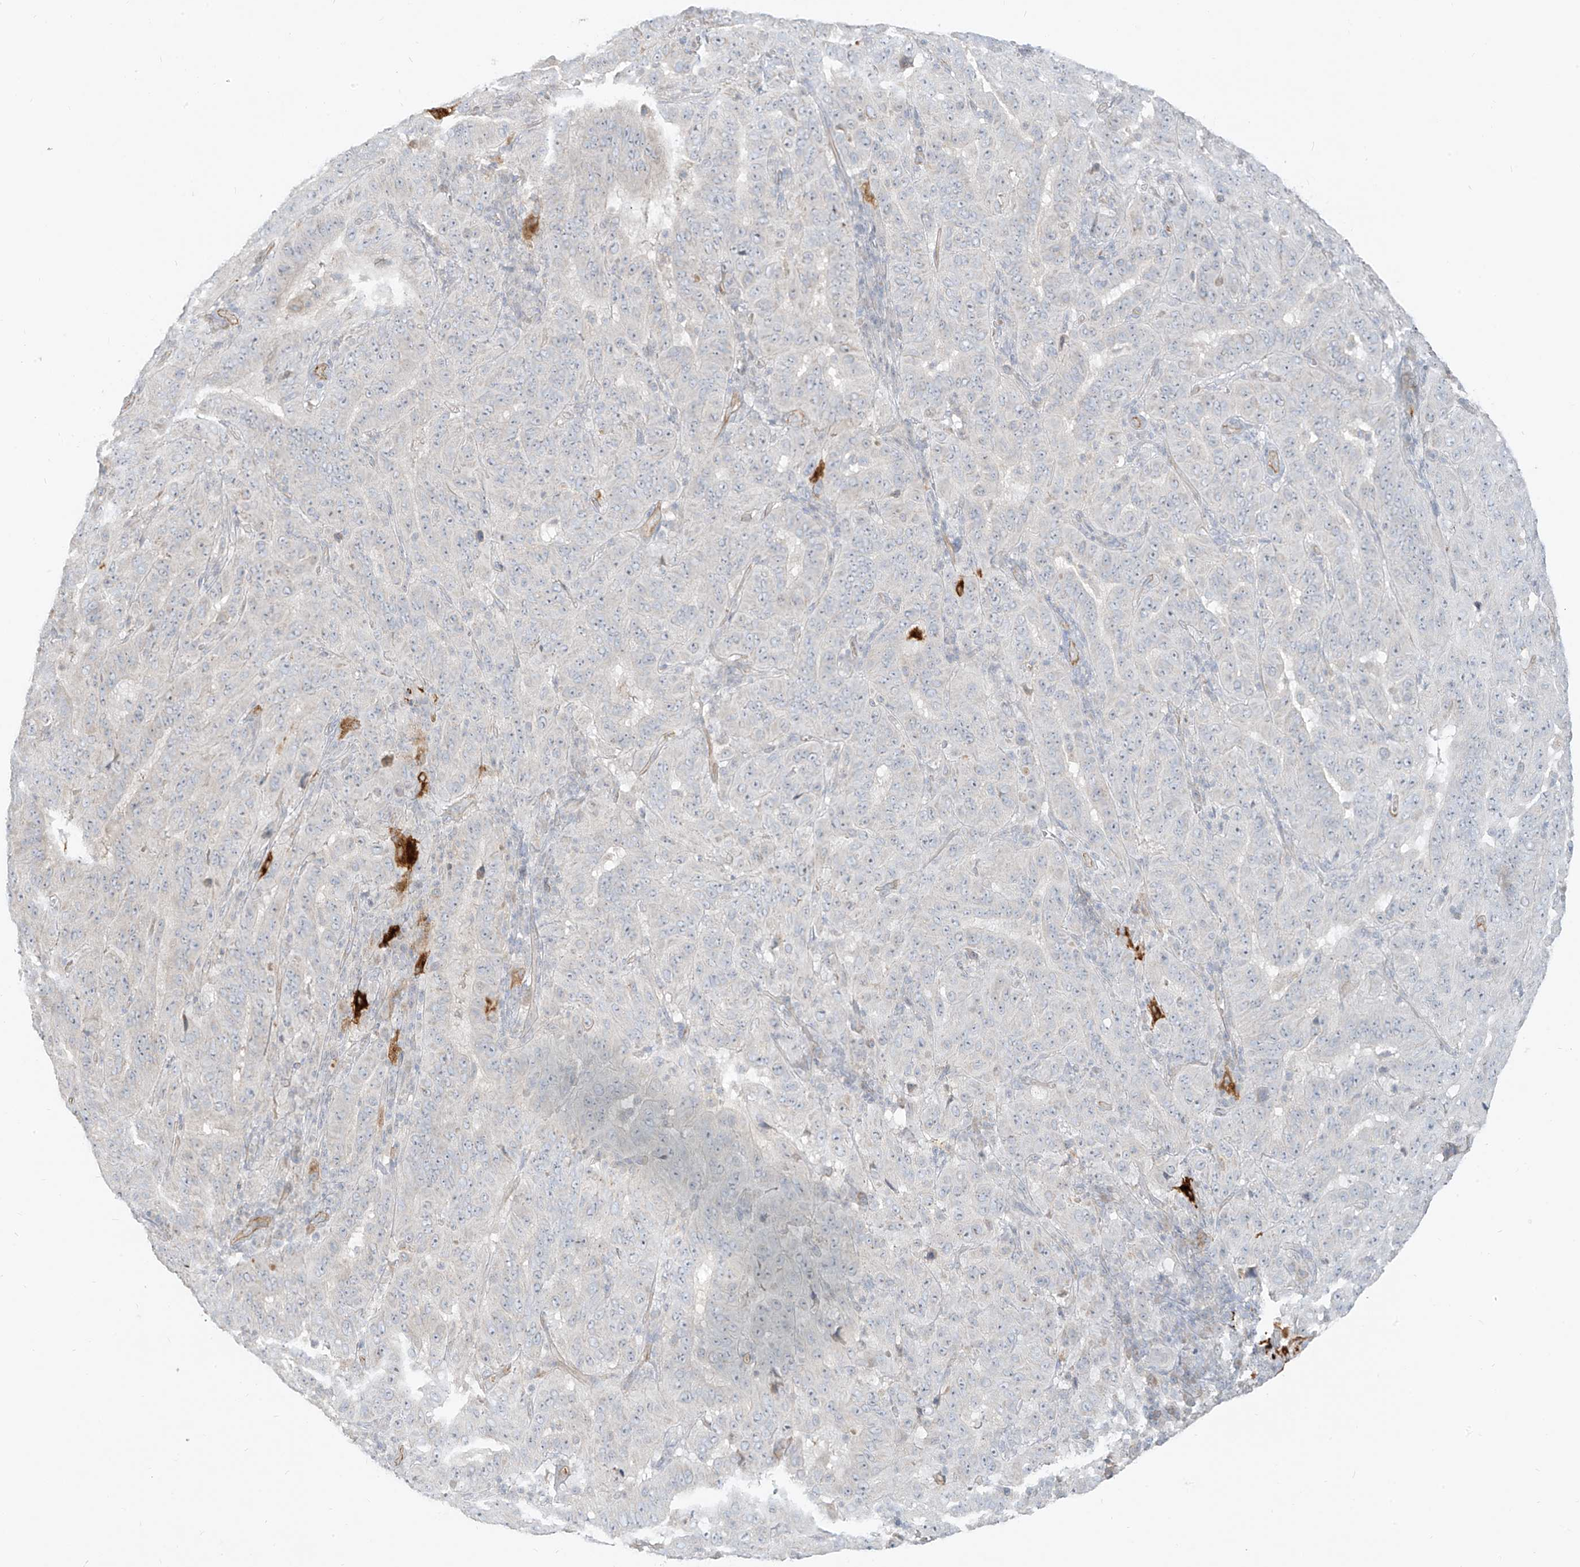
{"staining": {"intensity": "negative", "quantity": "none", "location": "none"}, "tissue": "pancreatic cancer", "cell_type": "Tumor cells", "image_type": "cancer", "snomed": [{"axis": "morphology", "description": "Adenocarcinoma, NOS"}, {"axis": "topography", "description": "Pancreas"}], "caption": "Protein analysis of pancreatic cancer (adenocarcinoma) exhibits no significant expression in tumor cells.", "gene": "C2orf42", "patient": {"sex": "male", "age": 63}}